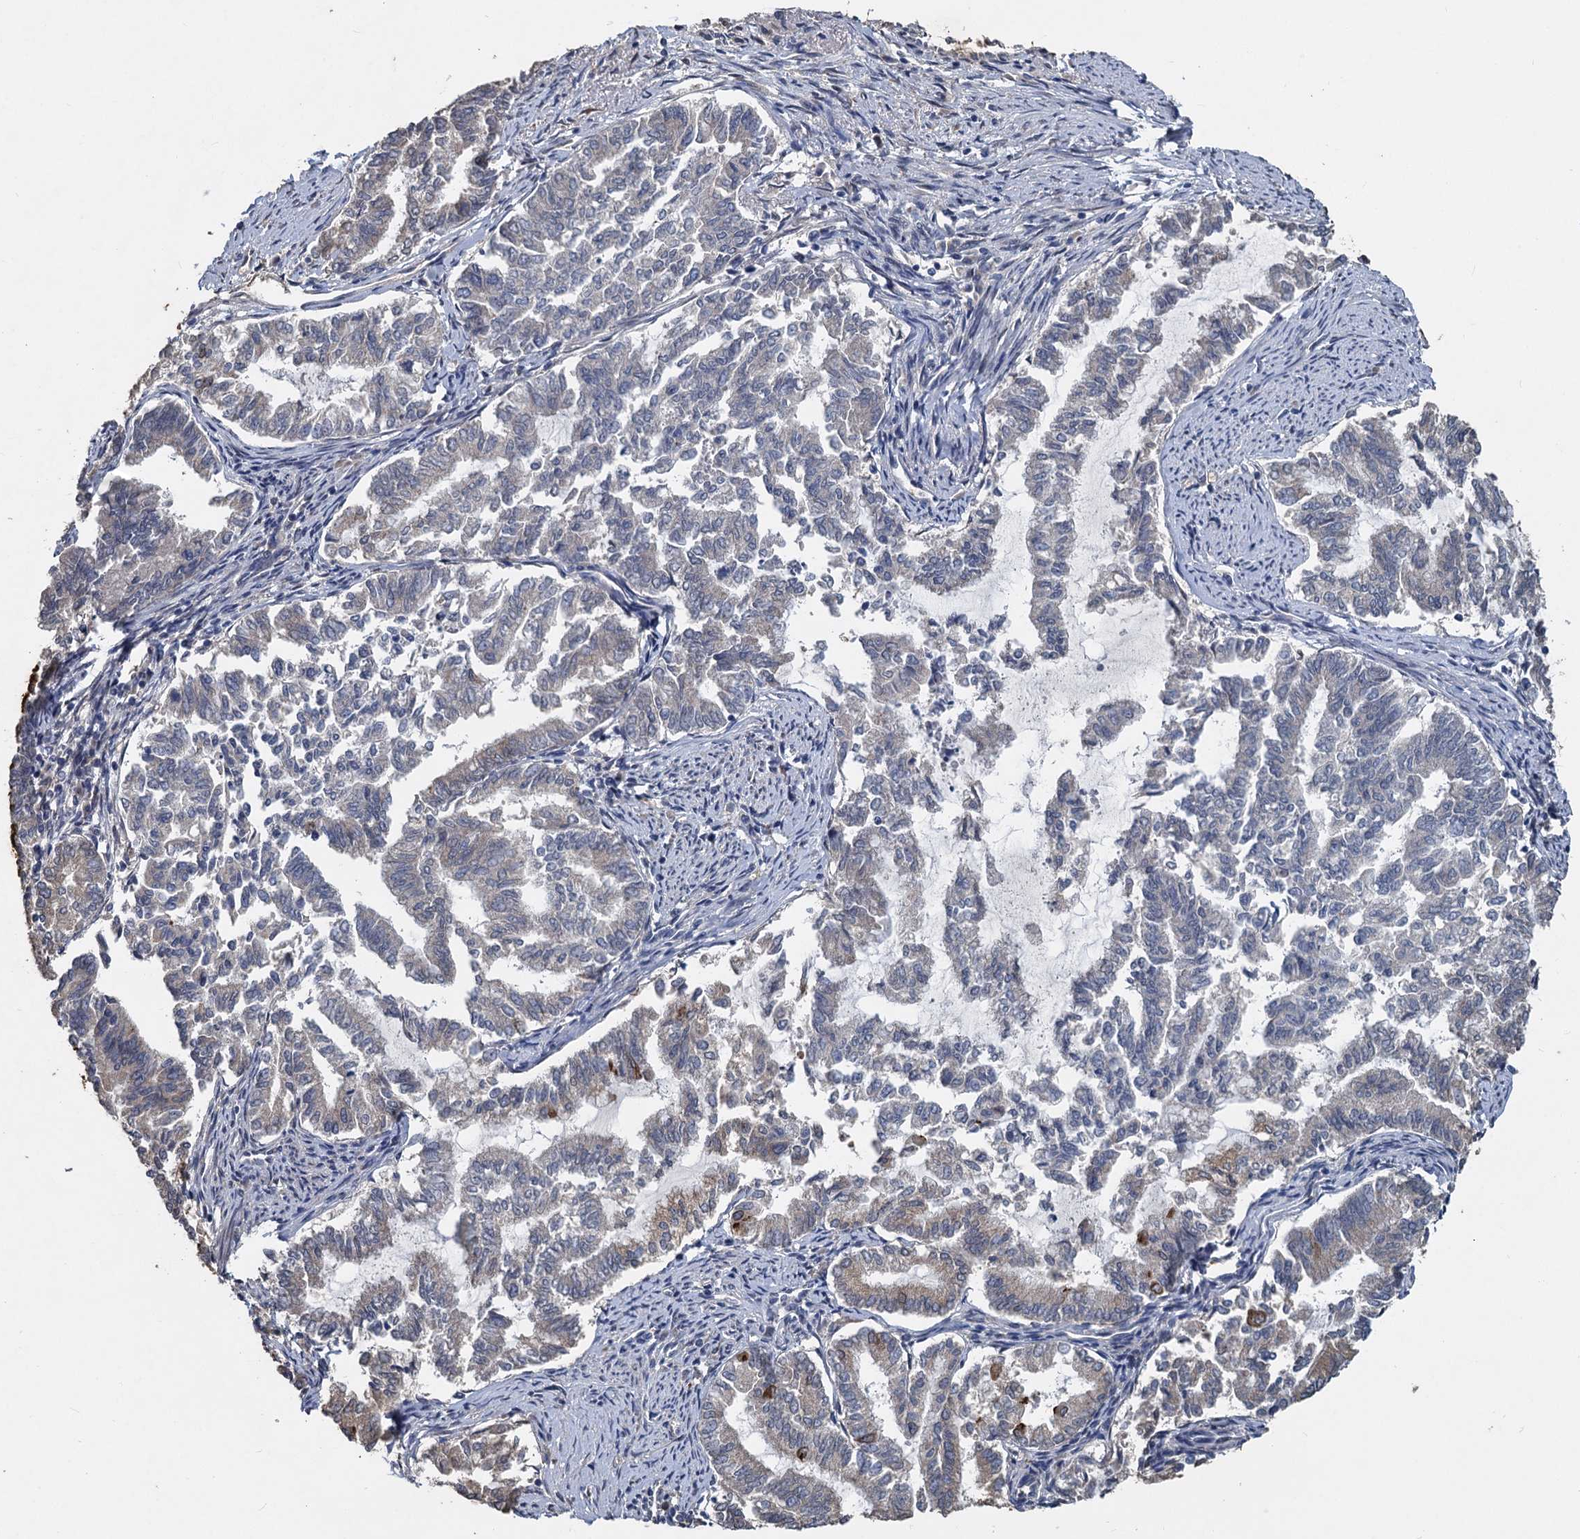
{"staining": {"intensity": "moderate", "quantity": "<25%", "location": "cytoplasmic/membranous"}, "tissue": "endometrial cancer", "cell_type": "Tumor cells", "image_type": "cancer", "snomed": [{"axis": "morphology", "description": "Adenocarcinoma, NOS"}, {"axis": "topography", "description": "Endometrium"}], "caption": "Immunohistochemistry (DAB) staining of endometrial adenocarcinoma exhibits moderate cytoplasmic/membranous protein positivity in about <25% of tumor cells. Using DAB (3,3'-diaminobenzidine) (brown) and hematoxylin (blue) stains, captured at high magnification using brightfield microscopy.", "gene": "TCTN2", "patient": {"sex": "female", "age": 79}}